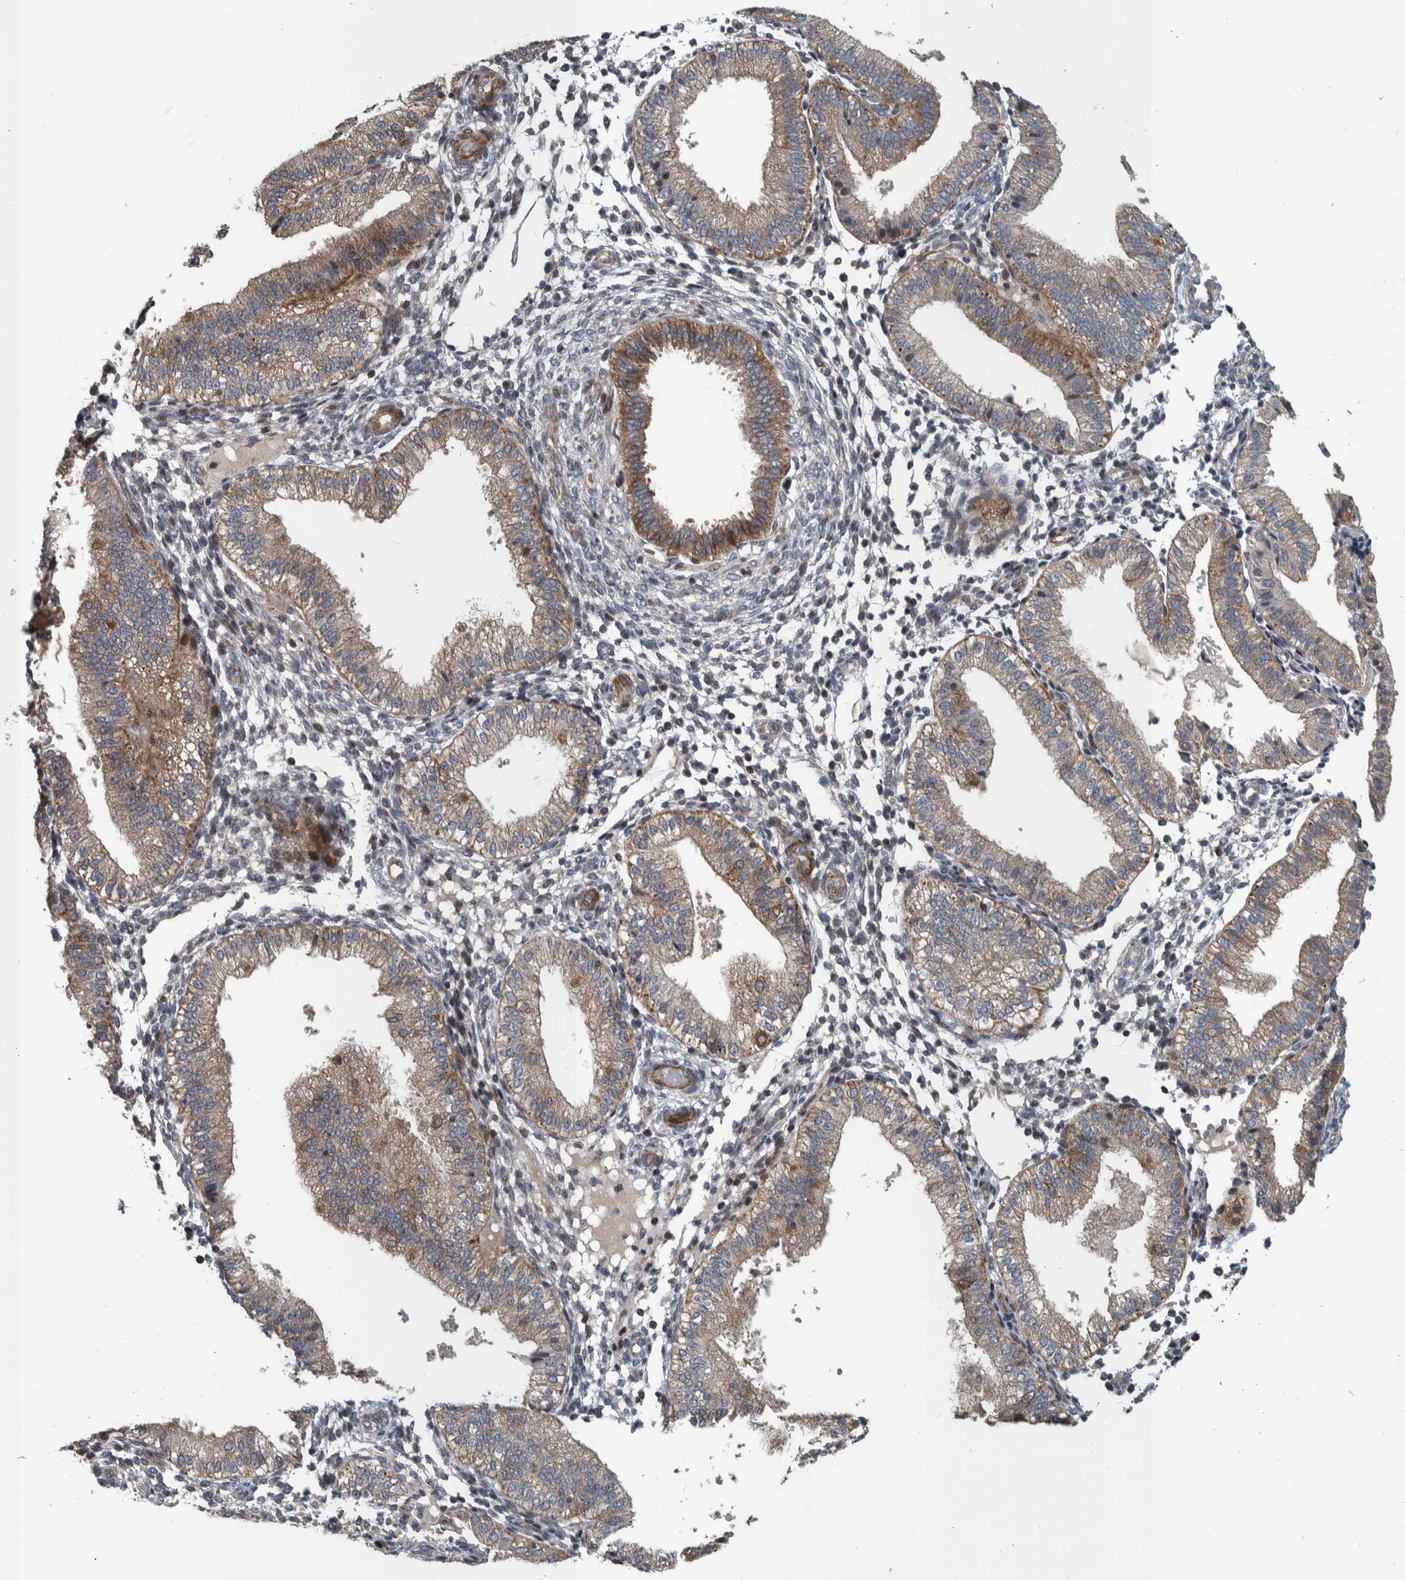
{"staining": {"intensity": "negative", "quantity": "none", "location": "none"}, "tissue": "endometrium", "cell_type": "Cells in endometrial stroma", "image_type": "normal", "snomed": [{"axis": "morphology", "description": "Normal tissue, NOS"}, {"axis": "topography", "description": "Endometrium"}], "caption": "Immunohistochemistry image of benign endometrium: human endometrium stained with DAB (3,3'-diaminobenzidine) demonstrates no significant protein staining in cells in endometrial stroma.", "gene": "BAIAP2L1", "patient": {"sex": "female", "age": 39}}